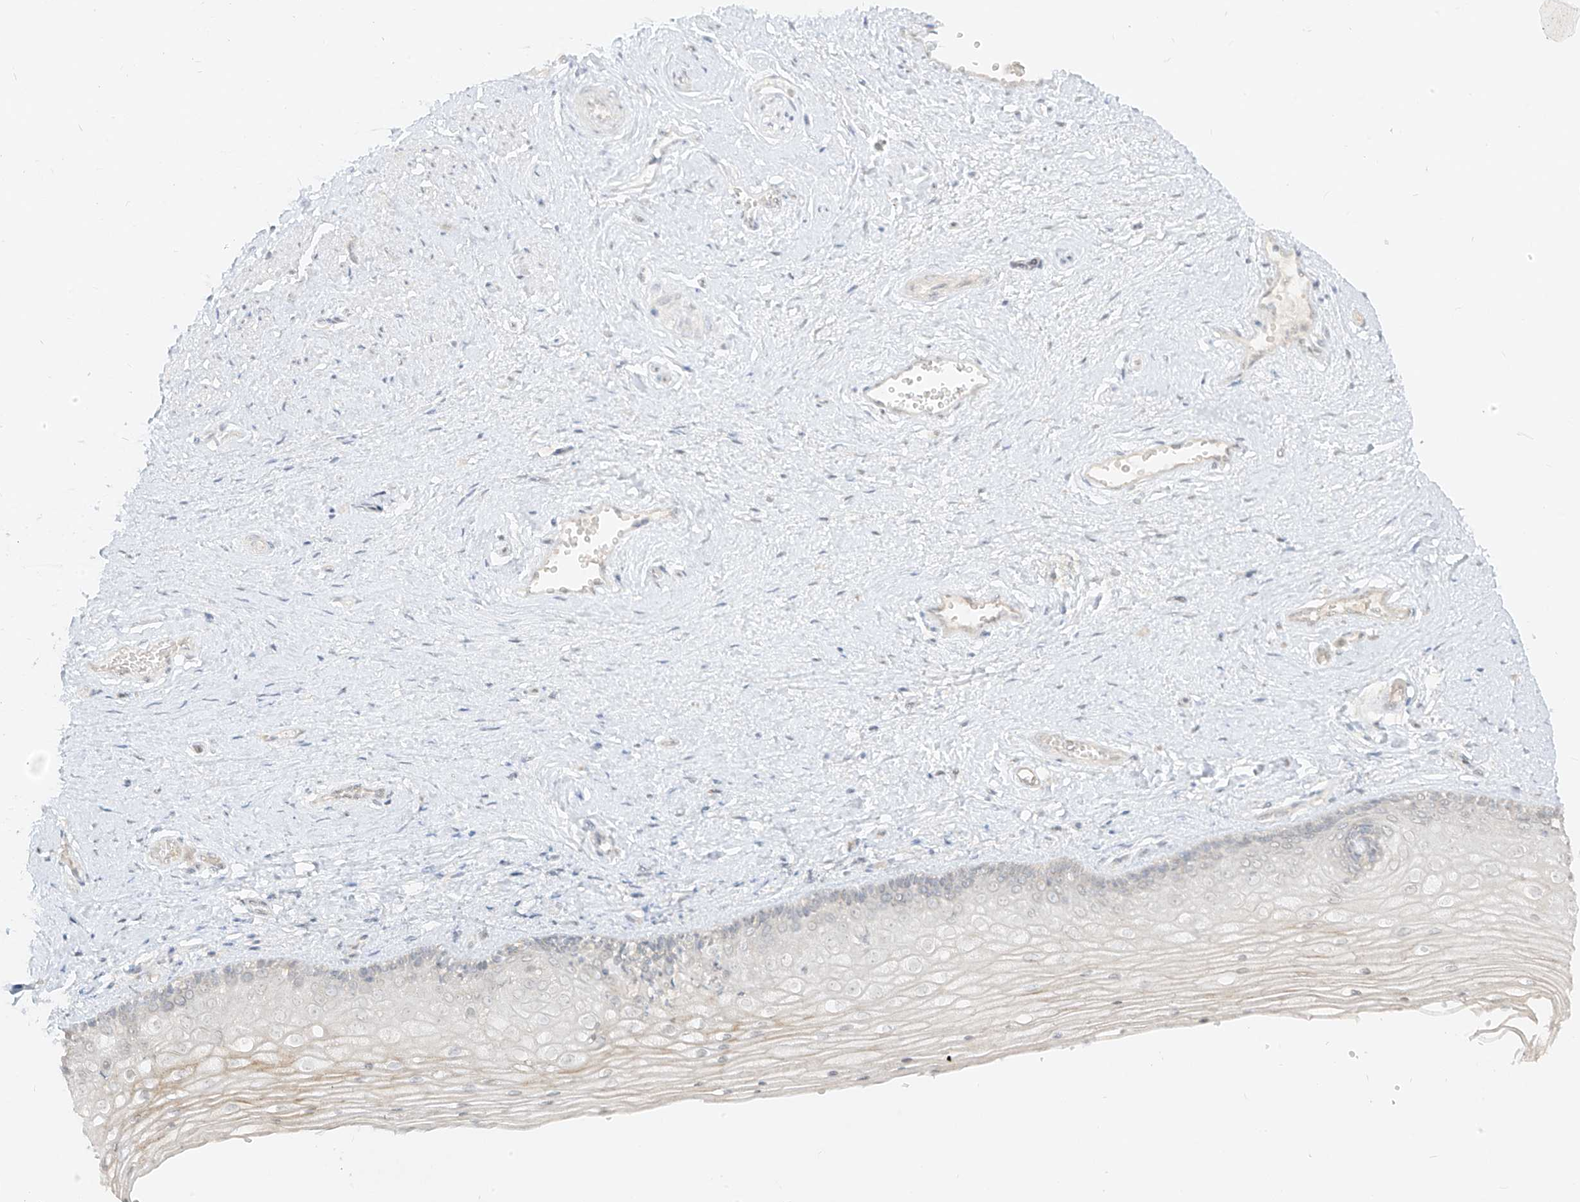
{"staining": {"intensity": "negative", "quantity": "none", "location": "none"}, "tissue": "vagina", "cell_type": "Squamous epithelial cells", "image_type": "normal", "snomed": [{"axis": "morphology", "description": "Normal tissue, NOS"}, {"axis": "topography", "description": "Vagina"}], "caption": "Immunohistochemical staining of normal vagina reveals no significant expression in squamous epithelial cells.", "gene": "LIPT1", "patient": {"sex": "female", "age": 46}}